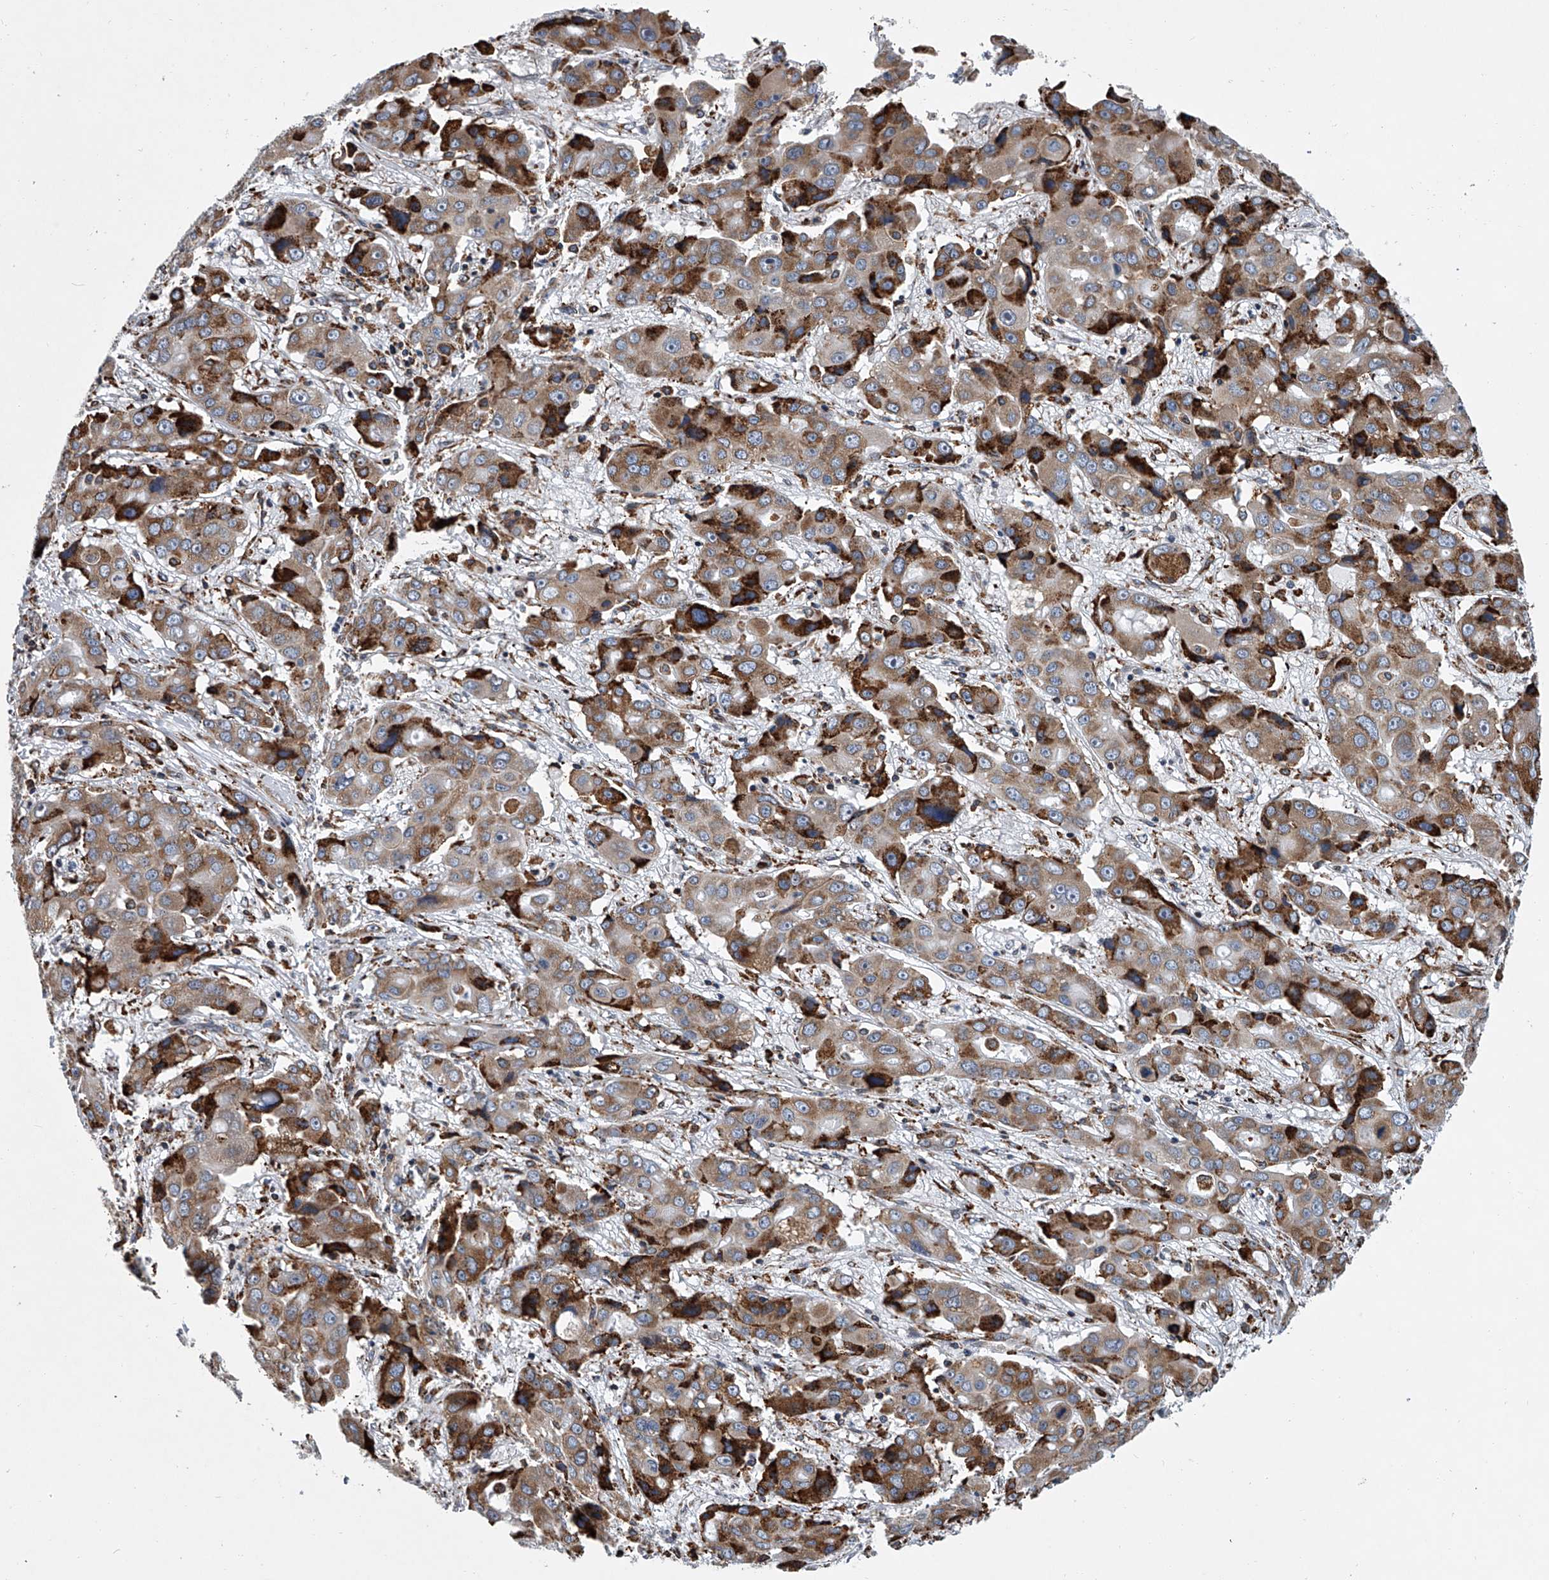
{"staining": {"intensity": "strong", "quantity": "<25%", "location": "cytoplasmic/membranous"}, "tissue": "liver cancer", "cell_type": "Tumor cells", "image_type": "cancer", "snomed": [{"axis": "morphology", "description": "Cholangiocarcinoma"}, {"axis": "topography", "description": "Liver"}], "caption": "DAB (3,3'-diaminobenzidine) immunohistochemical staining of human cholangiocarcinoma (liver) demonstrates strong cytoplasmic/membranous protein expression in approximately <25% of tumor cells.", "gene": "TMEM63C", "patient": {"sex": "male", "age": 67}}